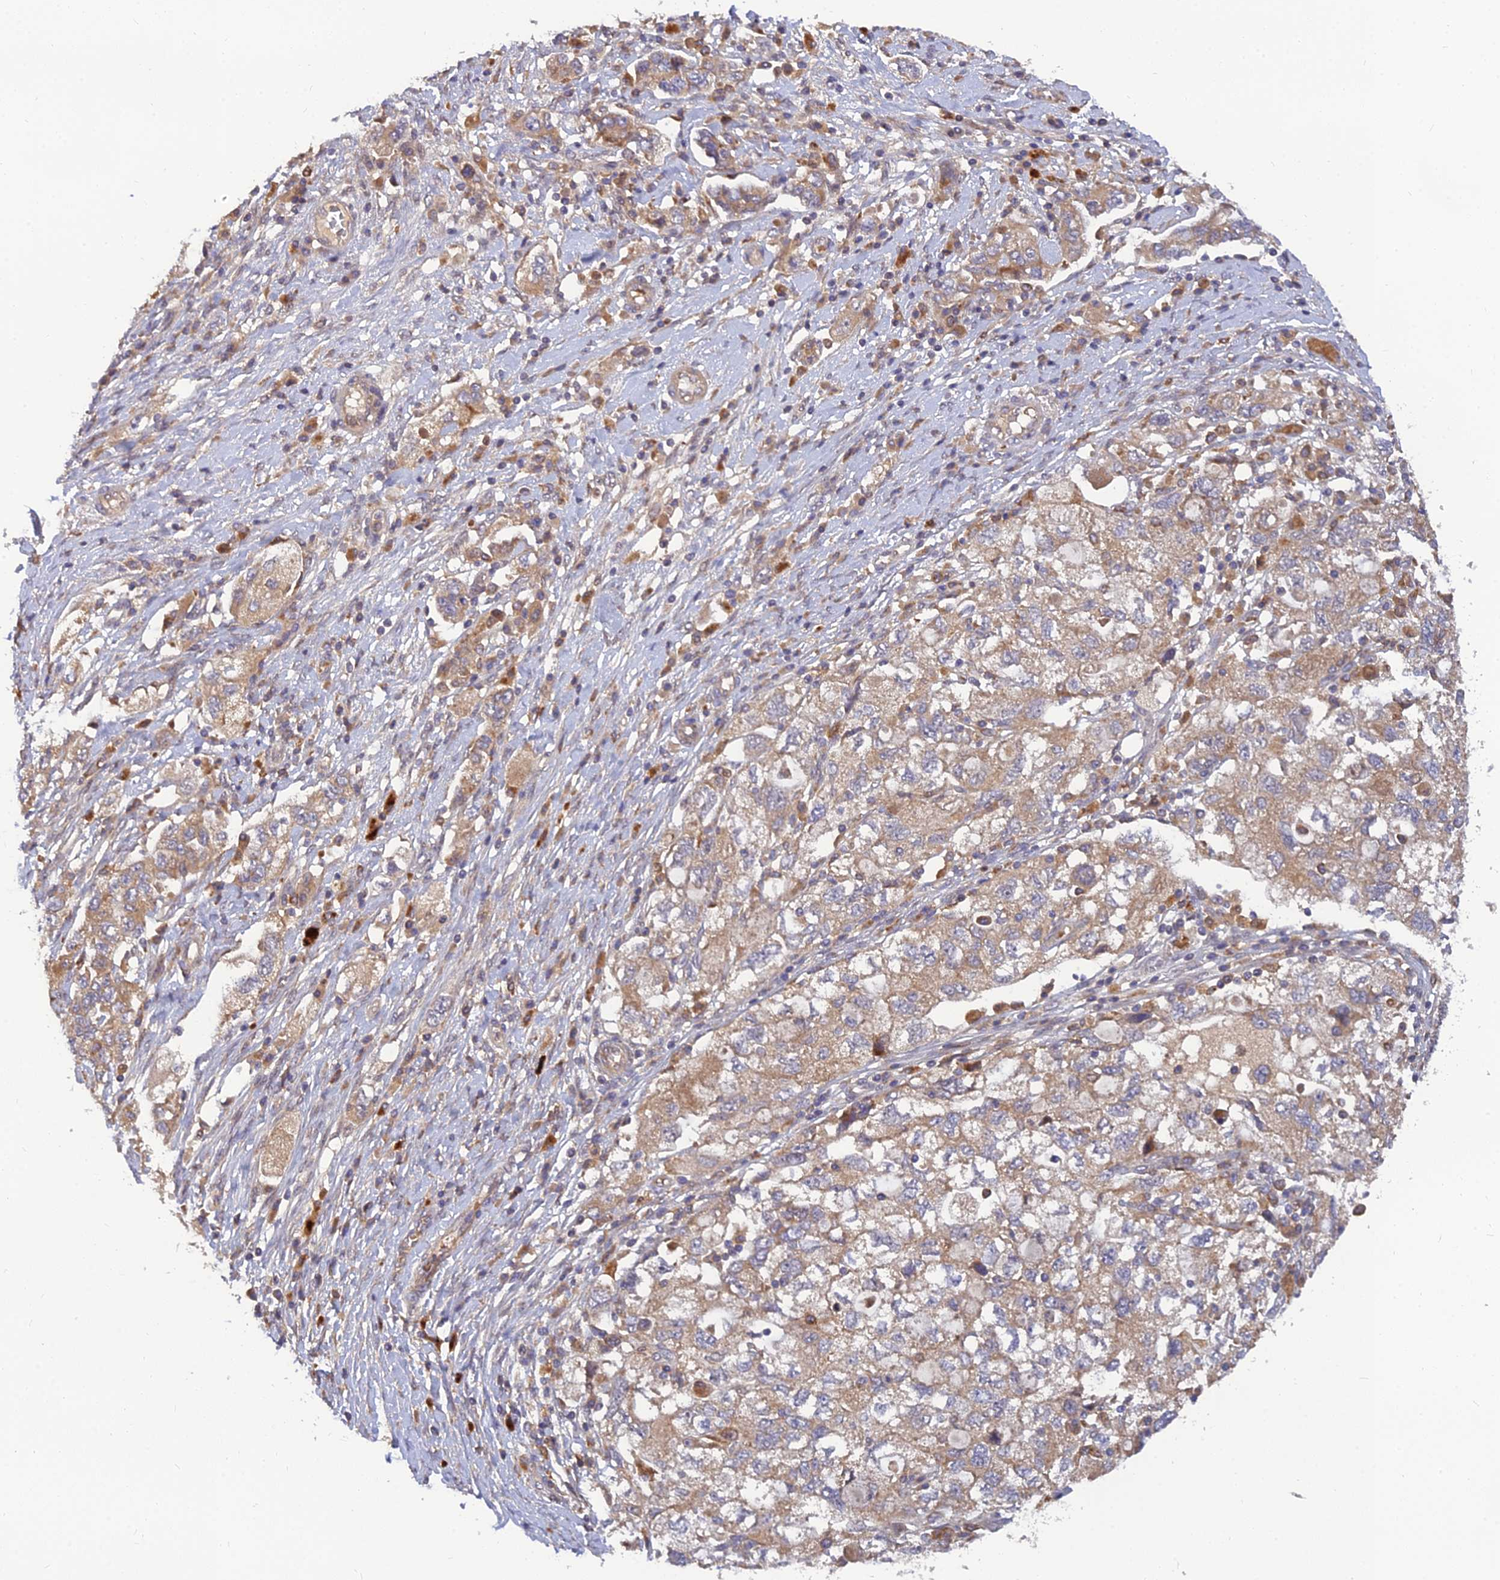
{"staining": {"intensity": "weak", "quantity": ">75%", "location": "cytoplasmic/membranous"}, "tissue": "ovarian cancer", "cell_type": "Tumor cells", "image_type": "cancer", "snomed": [{"axis": "morphology", "description": "Carcinoma, NOS"}, {"axis": "morphology", "description": "Cystadenocarcinoma, serous, NOS"}, {"axis": "topography", "description": "Ovary"}], "caption": "DAB immunohistochemical staining of human ovarian carcinoma displays weak cytoplasmic/membranous protein expression in approximately >75% of tumor cells.", "gene": "FAM151B", "patient": {"sex": "female", "age": 69}}